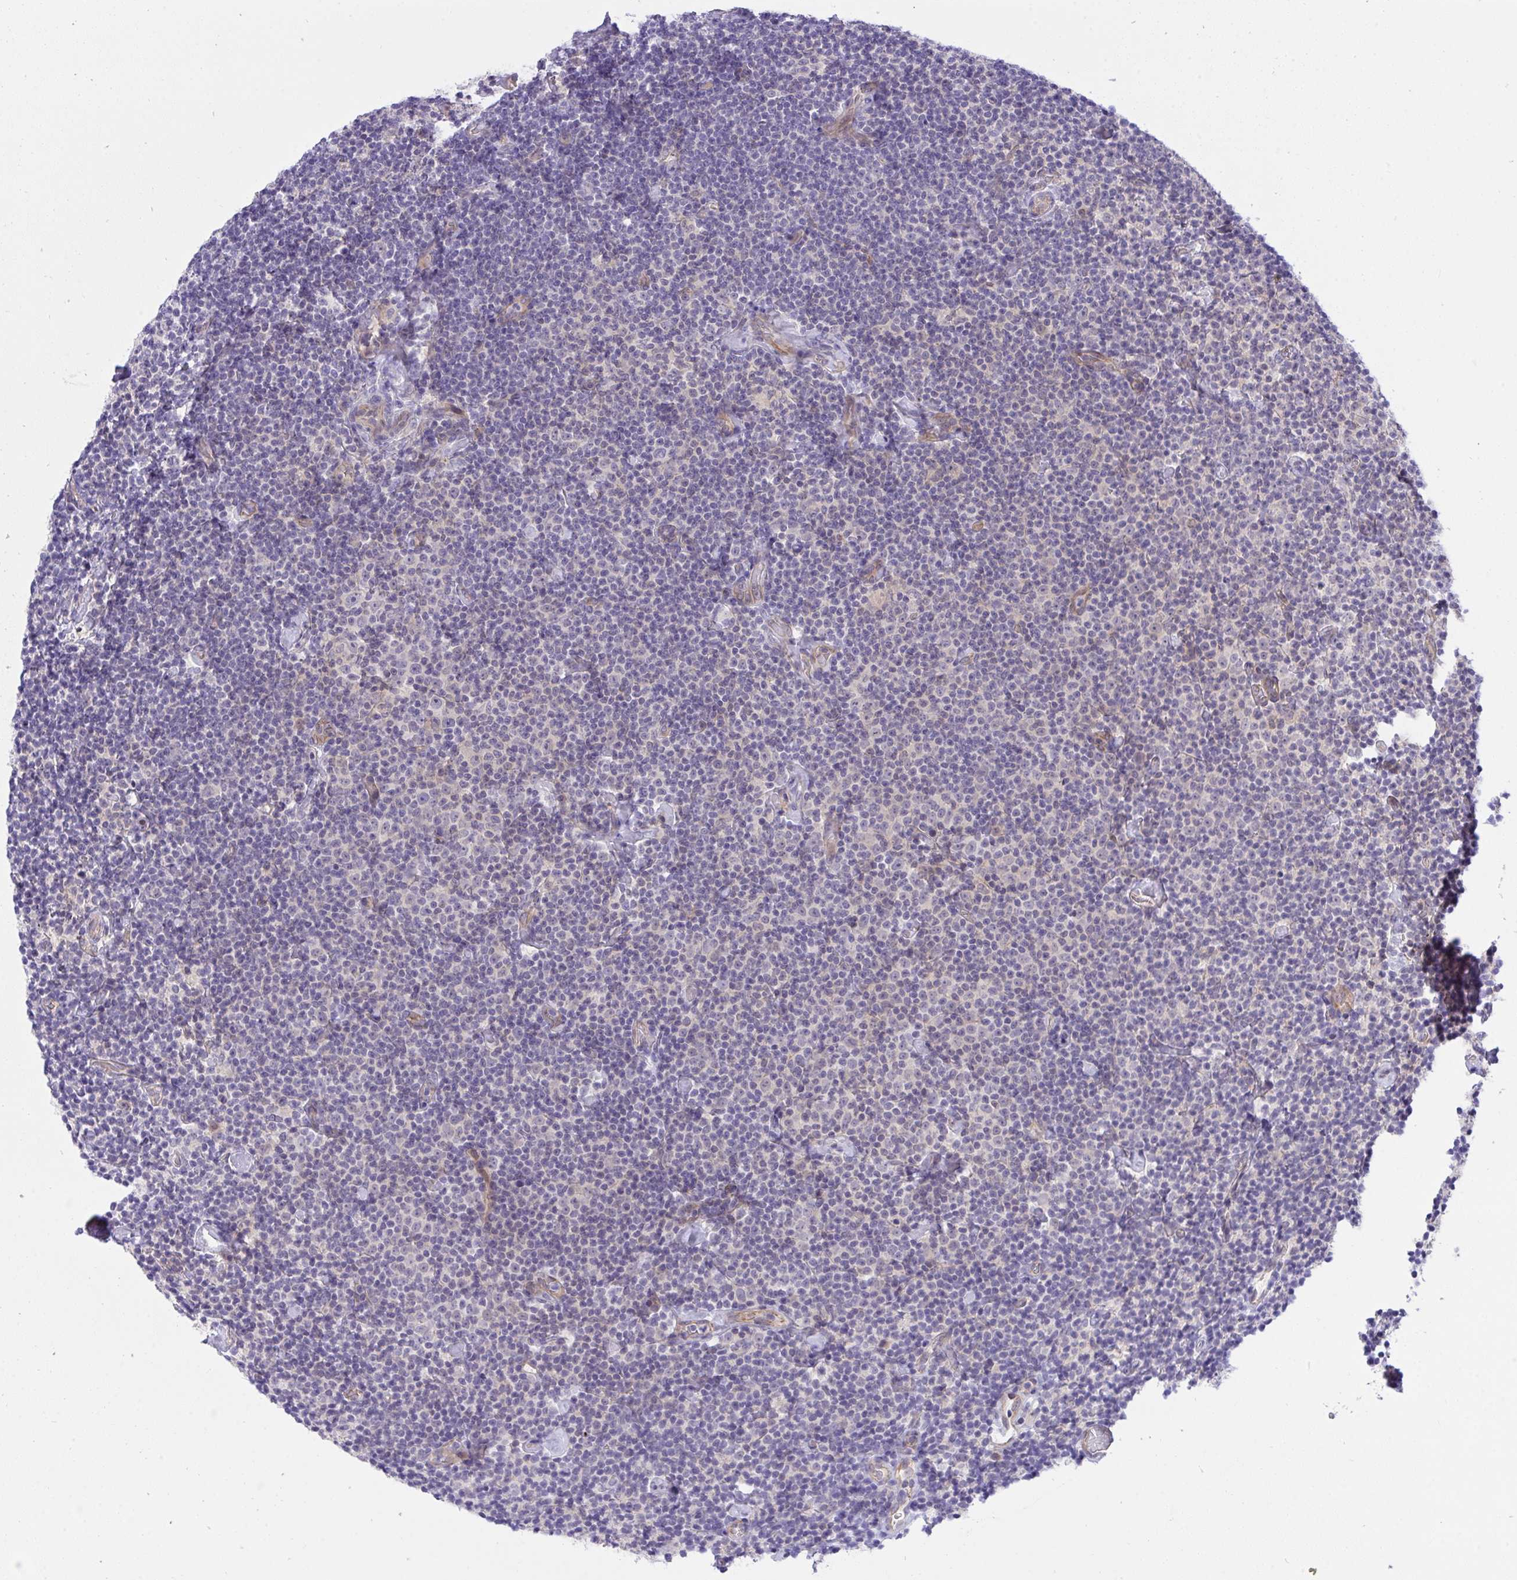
{"staining": {"intensity": "negative", "quantity": "none", "location": "none"}, "tissue": "lymphoma", "cell_type": "Tumor cells", "image_type": "cancer", "snomed": [{"axis": "morphology", "description": "Malignant lymphoma, non-Hodgkin's type, Low grade"}, {"axis": "topography", "description": "Lymph node"}], "caption": "Immunohistochemistry (IHC) image of low-grade malignant lymphoma, non-Hodgkin's type stained for a protein (brown), which shows no staining in tumor cells.", "gene": "HOXD12", "patient": {"sex": "male", "age": 81}}